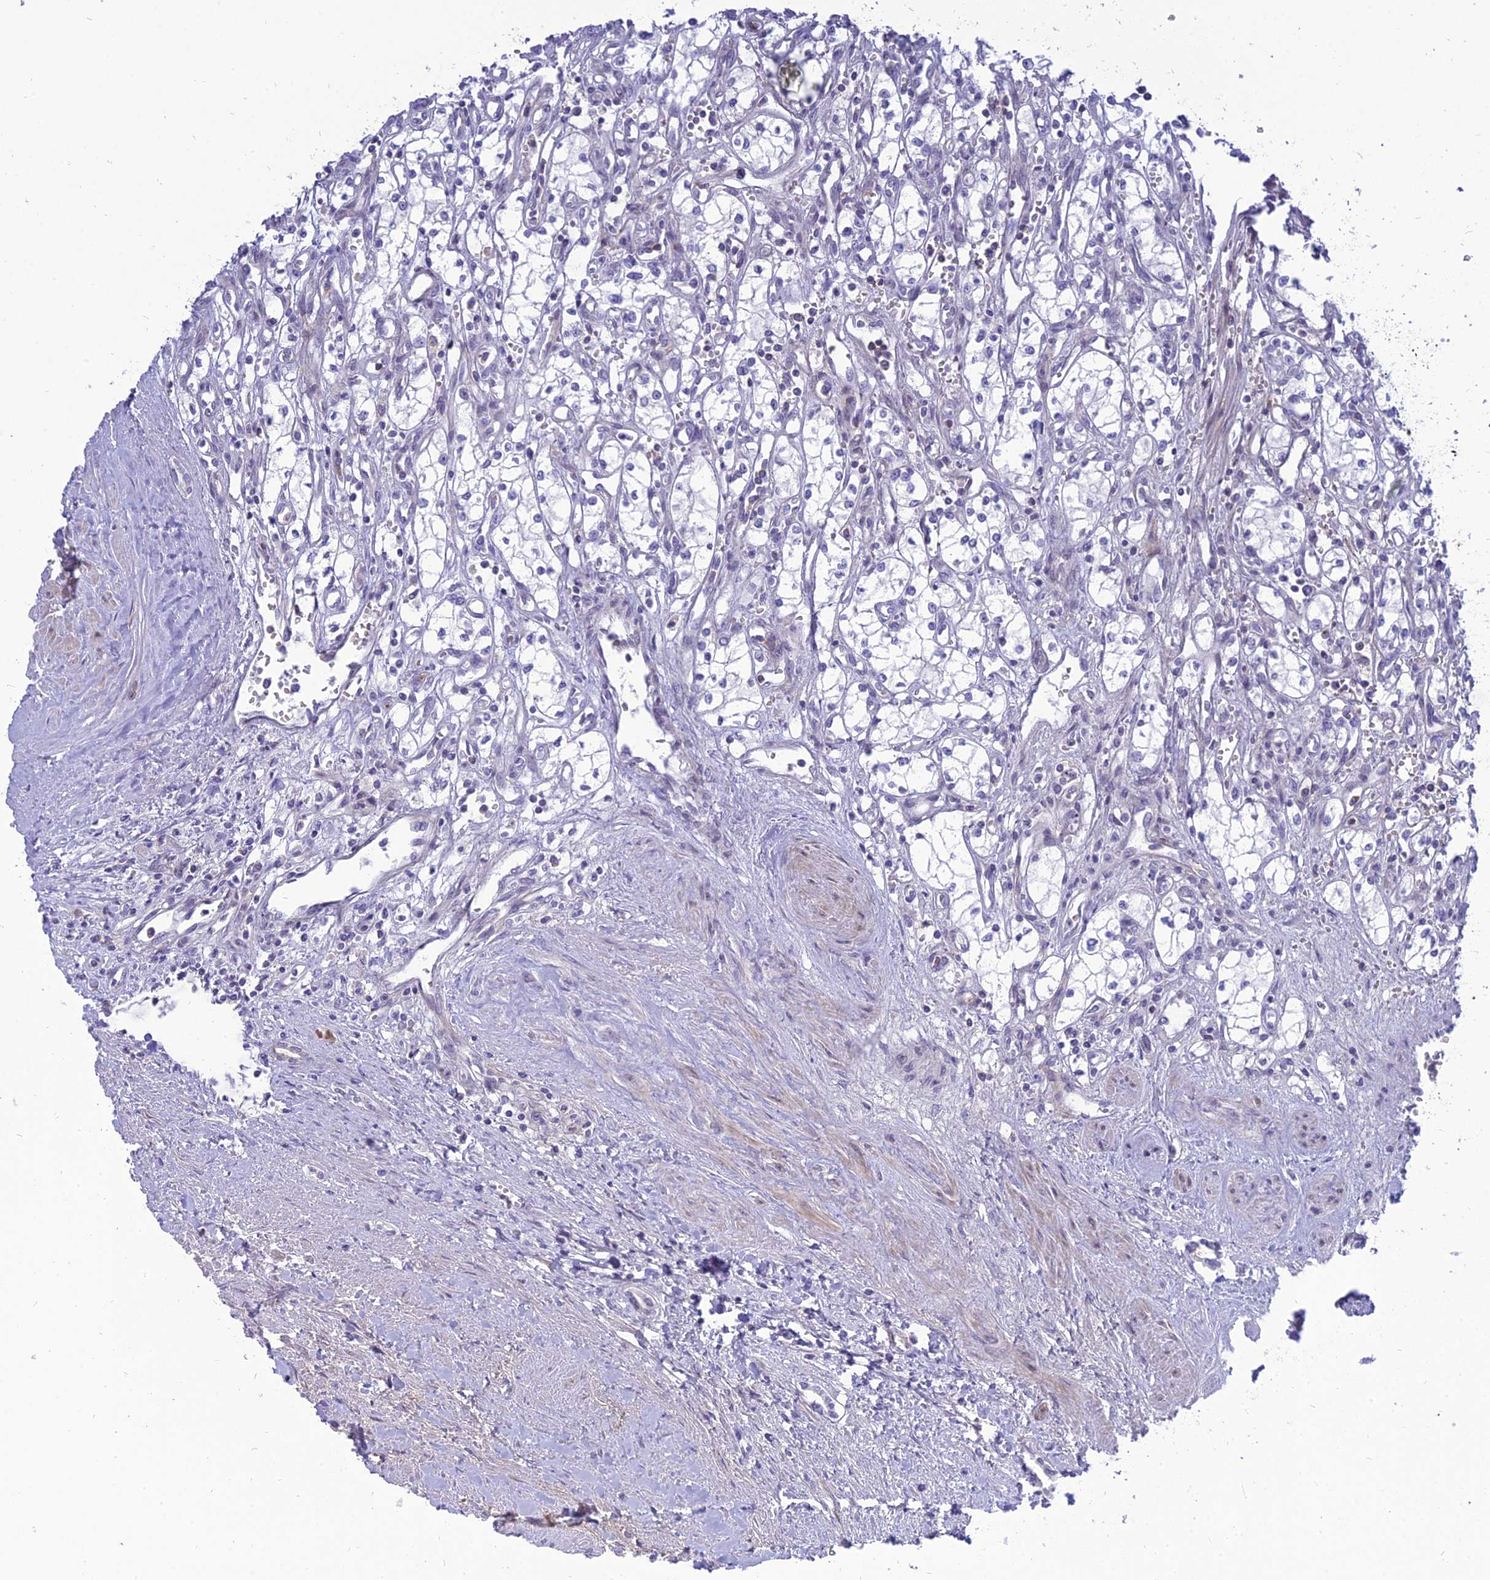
{"staining": {"intensity": "negative", "quantity": "none", "location": "none"}, "tissue": "renal cancer", "cell_type": "Tumor cells", "image_type": "cancer", "snomed": [{"axis": "morphology", "description": "Adenocarcinoma, NOS"}, {"axis": "topography", "description": "Kidney"}], "caption": "Image shows no significant protein staining in tumor cells of adenocarcinoma (renal). The staining is performed using DAB (3,3'-diaminobenzidine) brown chromogen with nuclei counter-stained in using hematoxylin.", "gene": "MBD3L1", "patient": {"sex": "male", "age": 59}}